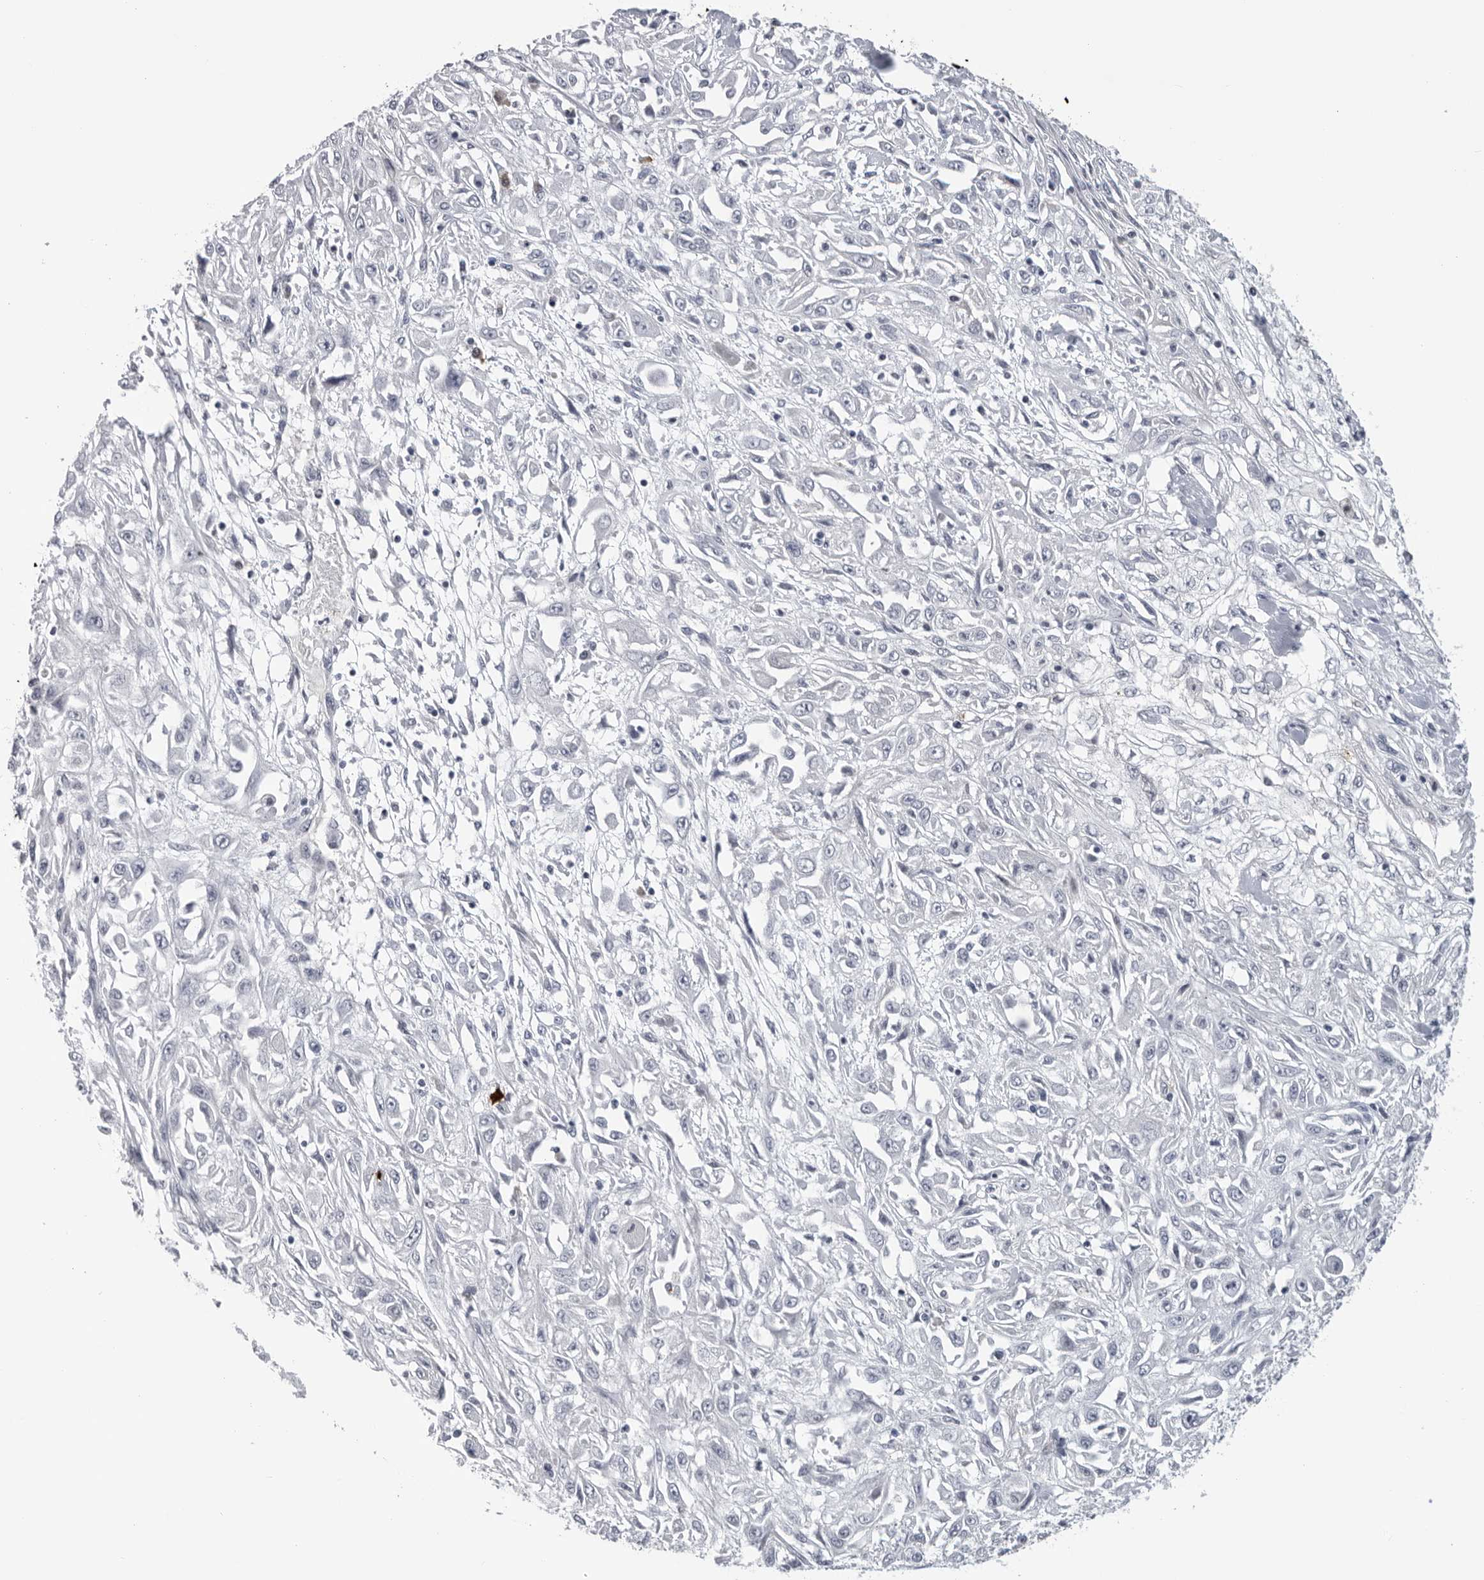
{"staining": {"intensity": "negative", "quantity": "none", "location": "none"}, "tissue": "skin cancer", "cell_type": "Tumor cells", "image_type": "cancer", "snomed": [{"axis": "morphology", "description": "Squamous cell carcinoma, NOS"}, {"axis": "morphology", "description": "Squamous cell carcinoma, metastatic, NOS"}, {"axis": "topography", "description": "Skin"}, {"axis": "topography", "description": "Lymph node"}], "caption": "Skin squamous cell carcinoma stained for a protein using IHC reveals no expression tumor cells.", "gene": "ZNF502", "patient": {"sex": "male", "age": 75}}